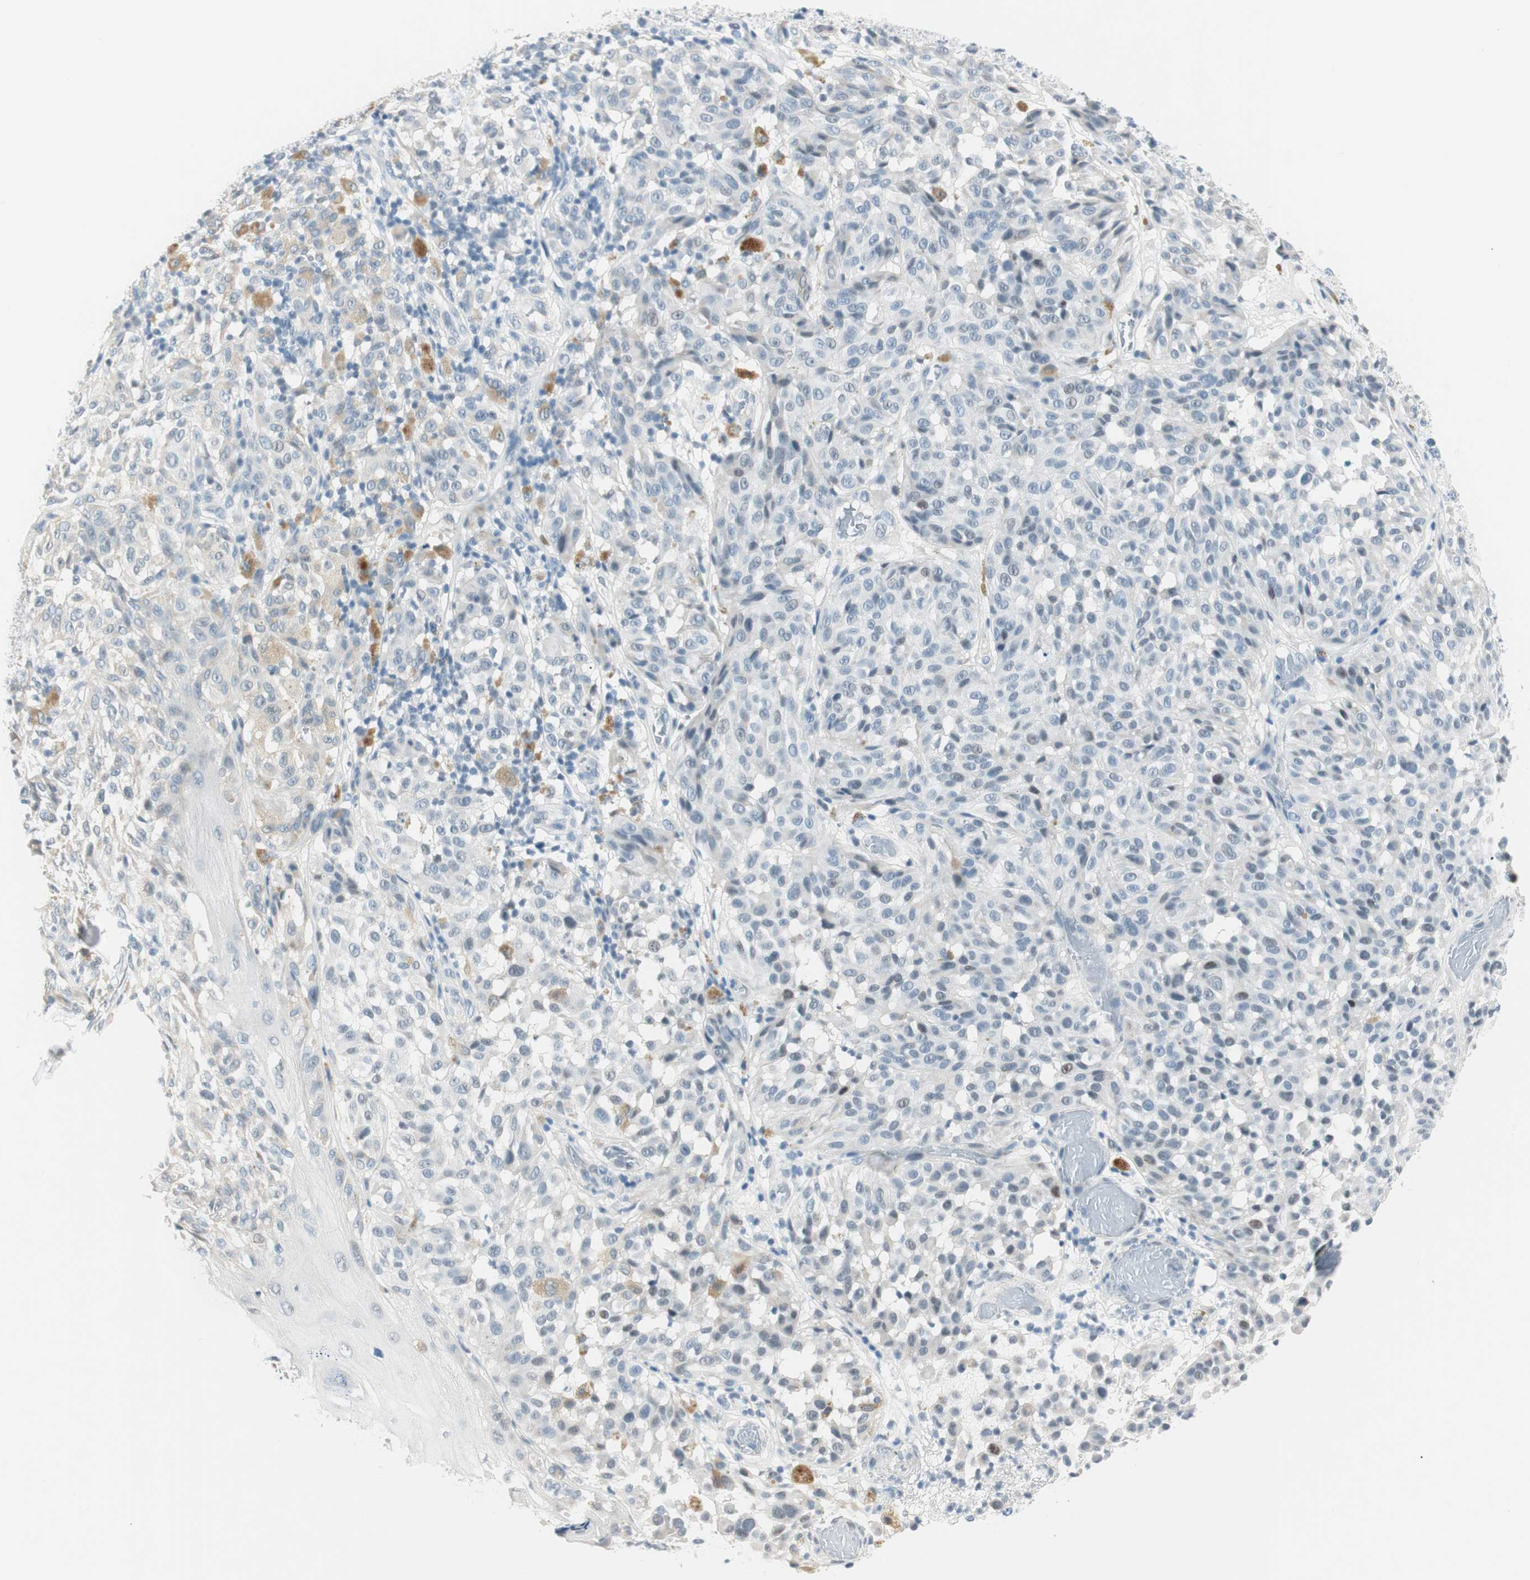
{"staining": {"intensity": "negative", "quantity": "none", "location": "none"}, "tissue": "melanoma", "cell_type": "Tumor cells", "image_type": "cancer", "snomed": [{"axis": "morphology", "description": "Malignant melanoma, NOS"}, {"axis": "topography", "description": "Skin"}], "caption": "DAB immunohistochemical staining of human melanoma demonstrates no significant staining in tumor cells.", "gene": "HOXB13", "patient": {"sex": "female", "age": 46}}